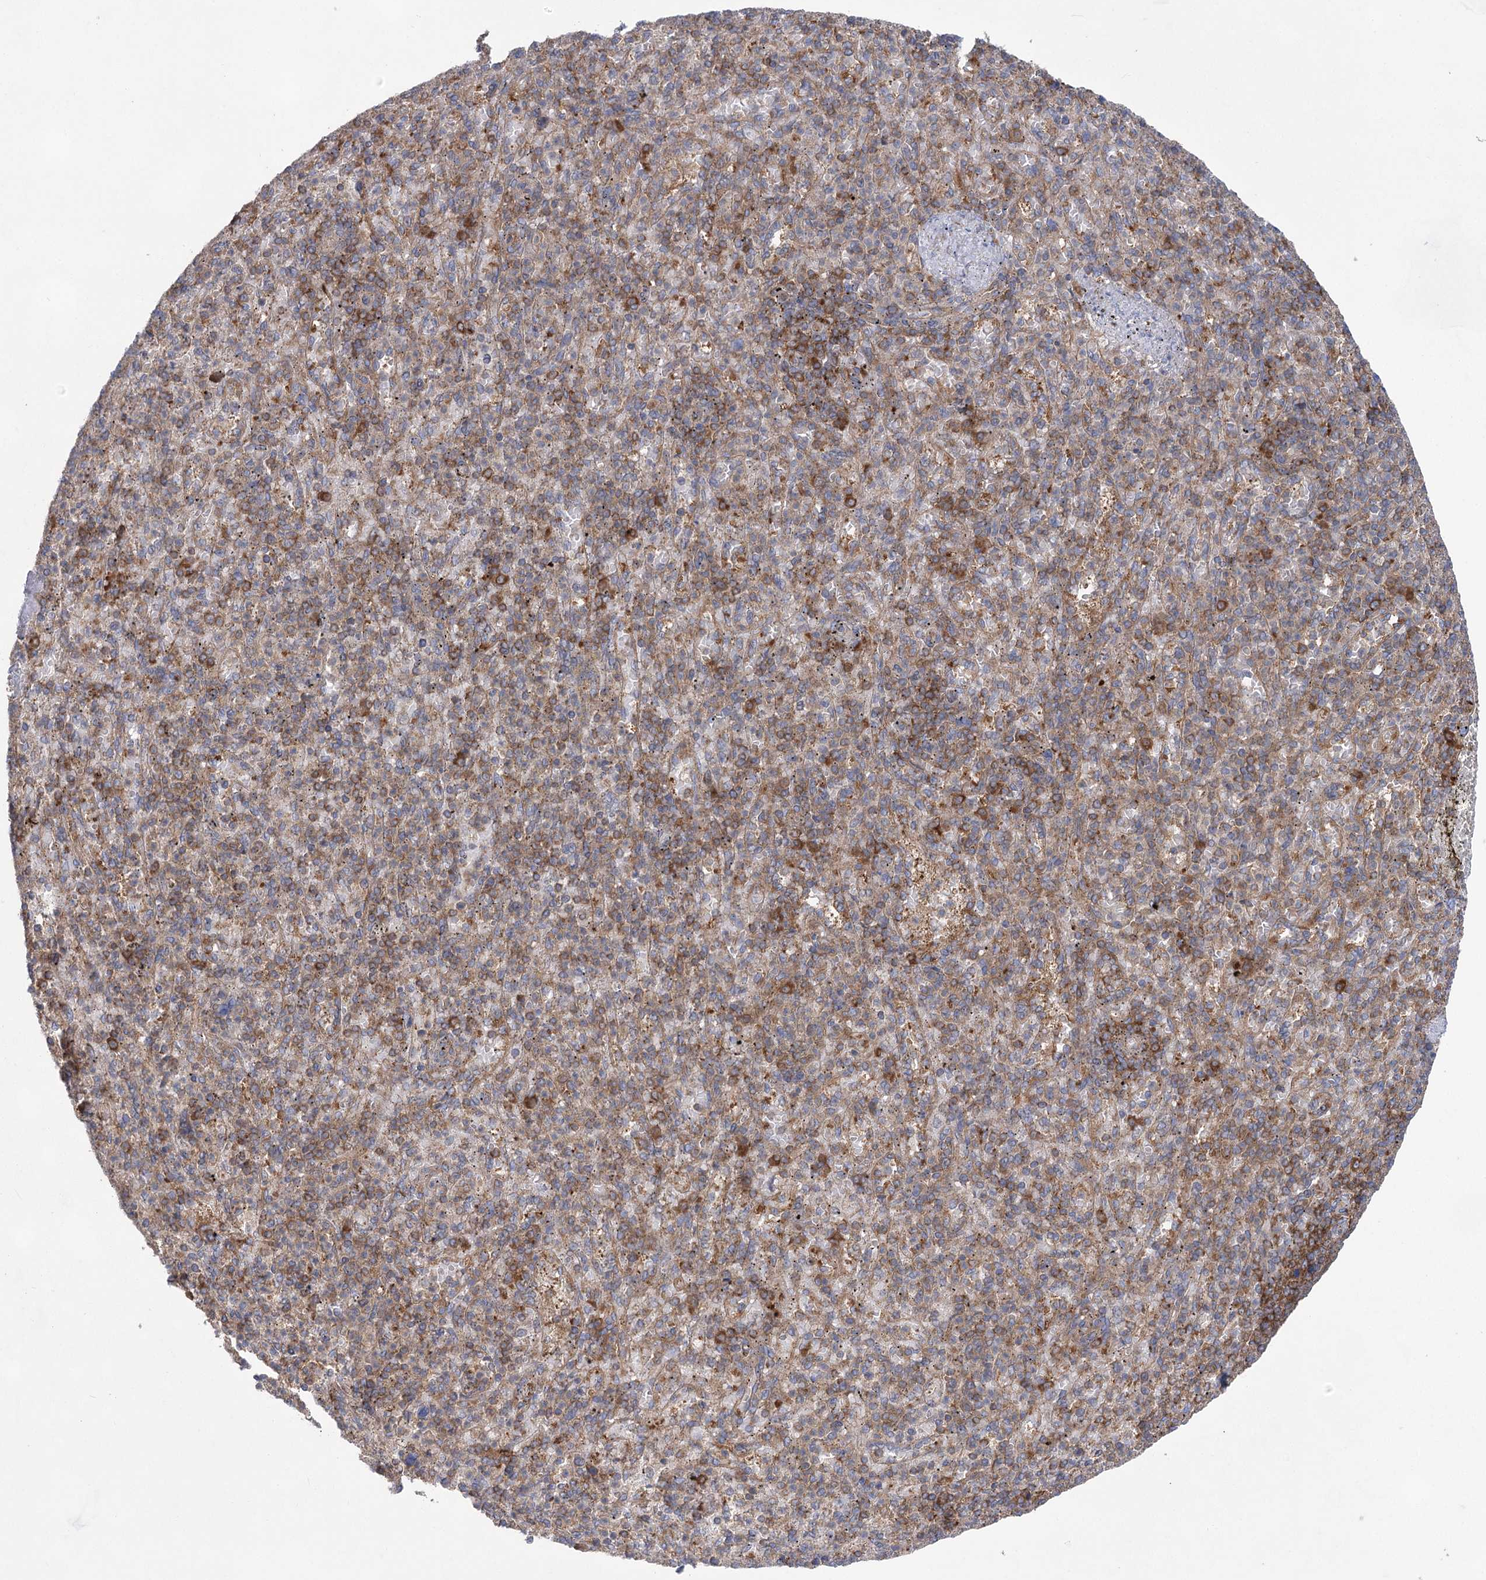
{"staining": {"intensity": "moderate", "quantity": "25%-75%", "location": "cytoplasmic/membranous"}, "tissue": "spleen", "cell_type": "Cells in red pulp", "image_type": "normal", "snomed": [{"axis": "morphology", "description": "Normal tissue, NOS"}, {"axis": "topography", "description": "Spleen"}], "caption": "The micrograph shows a brown stain indicating the presence of a protein in the cytoplasmic/membranous of cells in red pulp in spleen. (Stains: DAB in brown, nuclei in blue, Microscopy: brightfield microscopy at high magnification).", "gene": "EIF3A", "patient": {"sex": "female", "age": 74}}